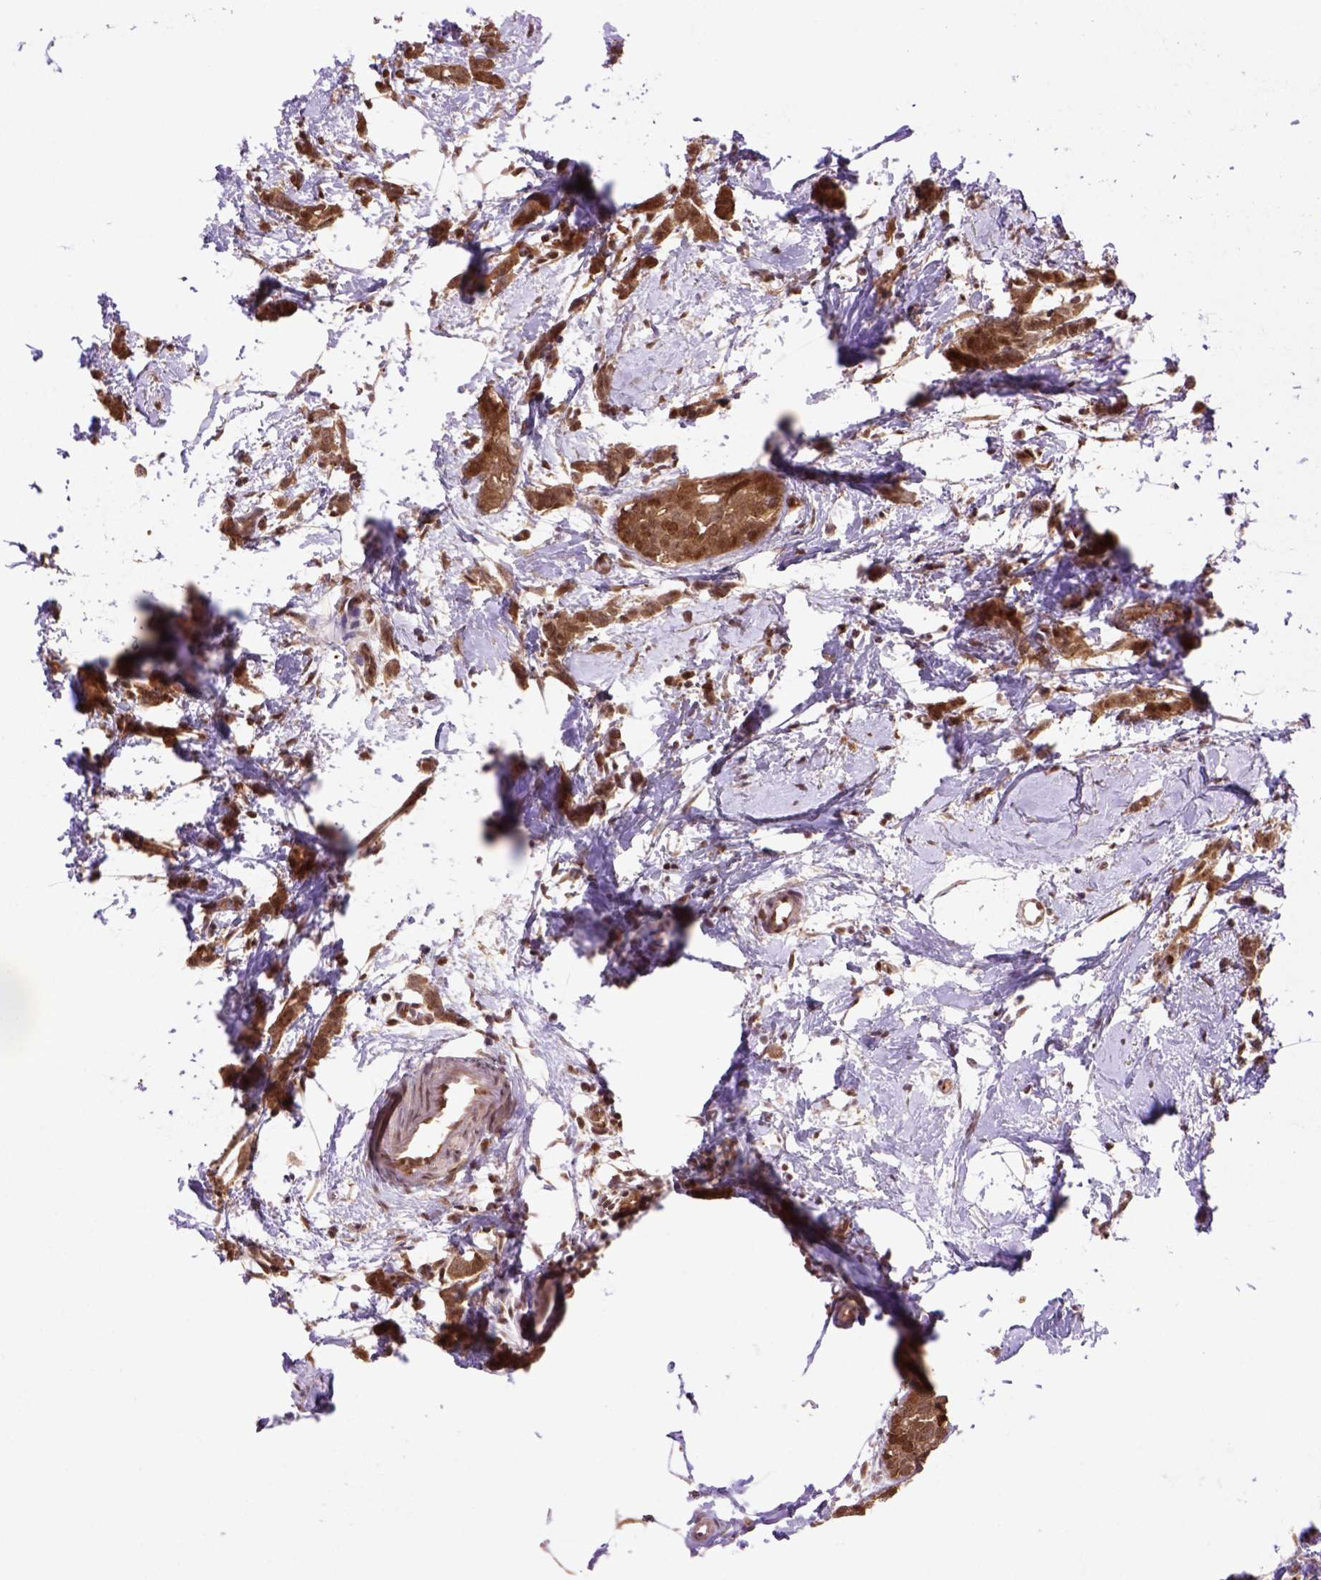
{"staining": {"intensity": "strong", "quantity": ">75%", "location": "cytoplasmic/membranous,nuclear"}, "tissue": "breast cancer", "cell_type": "Tumor cells", "image_type": "cancer", "snomed": [{"axis": "morphology", "description": "Duct carcinoma"}, {"axis": "topography", "description": "Breast"}], "caption": "Breast cancer tissue demonstrates strong cytoplasmic/membranous and nuclear staining in about >75% of tumor cells", "gene": "PSMC2", "patient": {"sex": "female", "age": 40}}